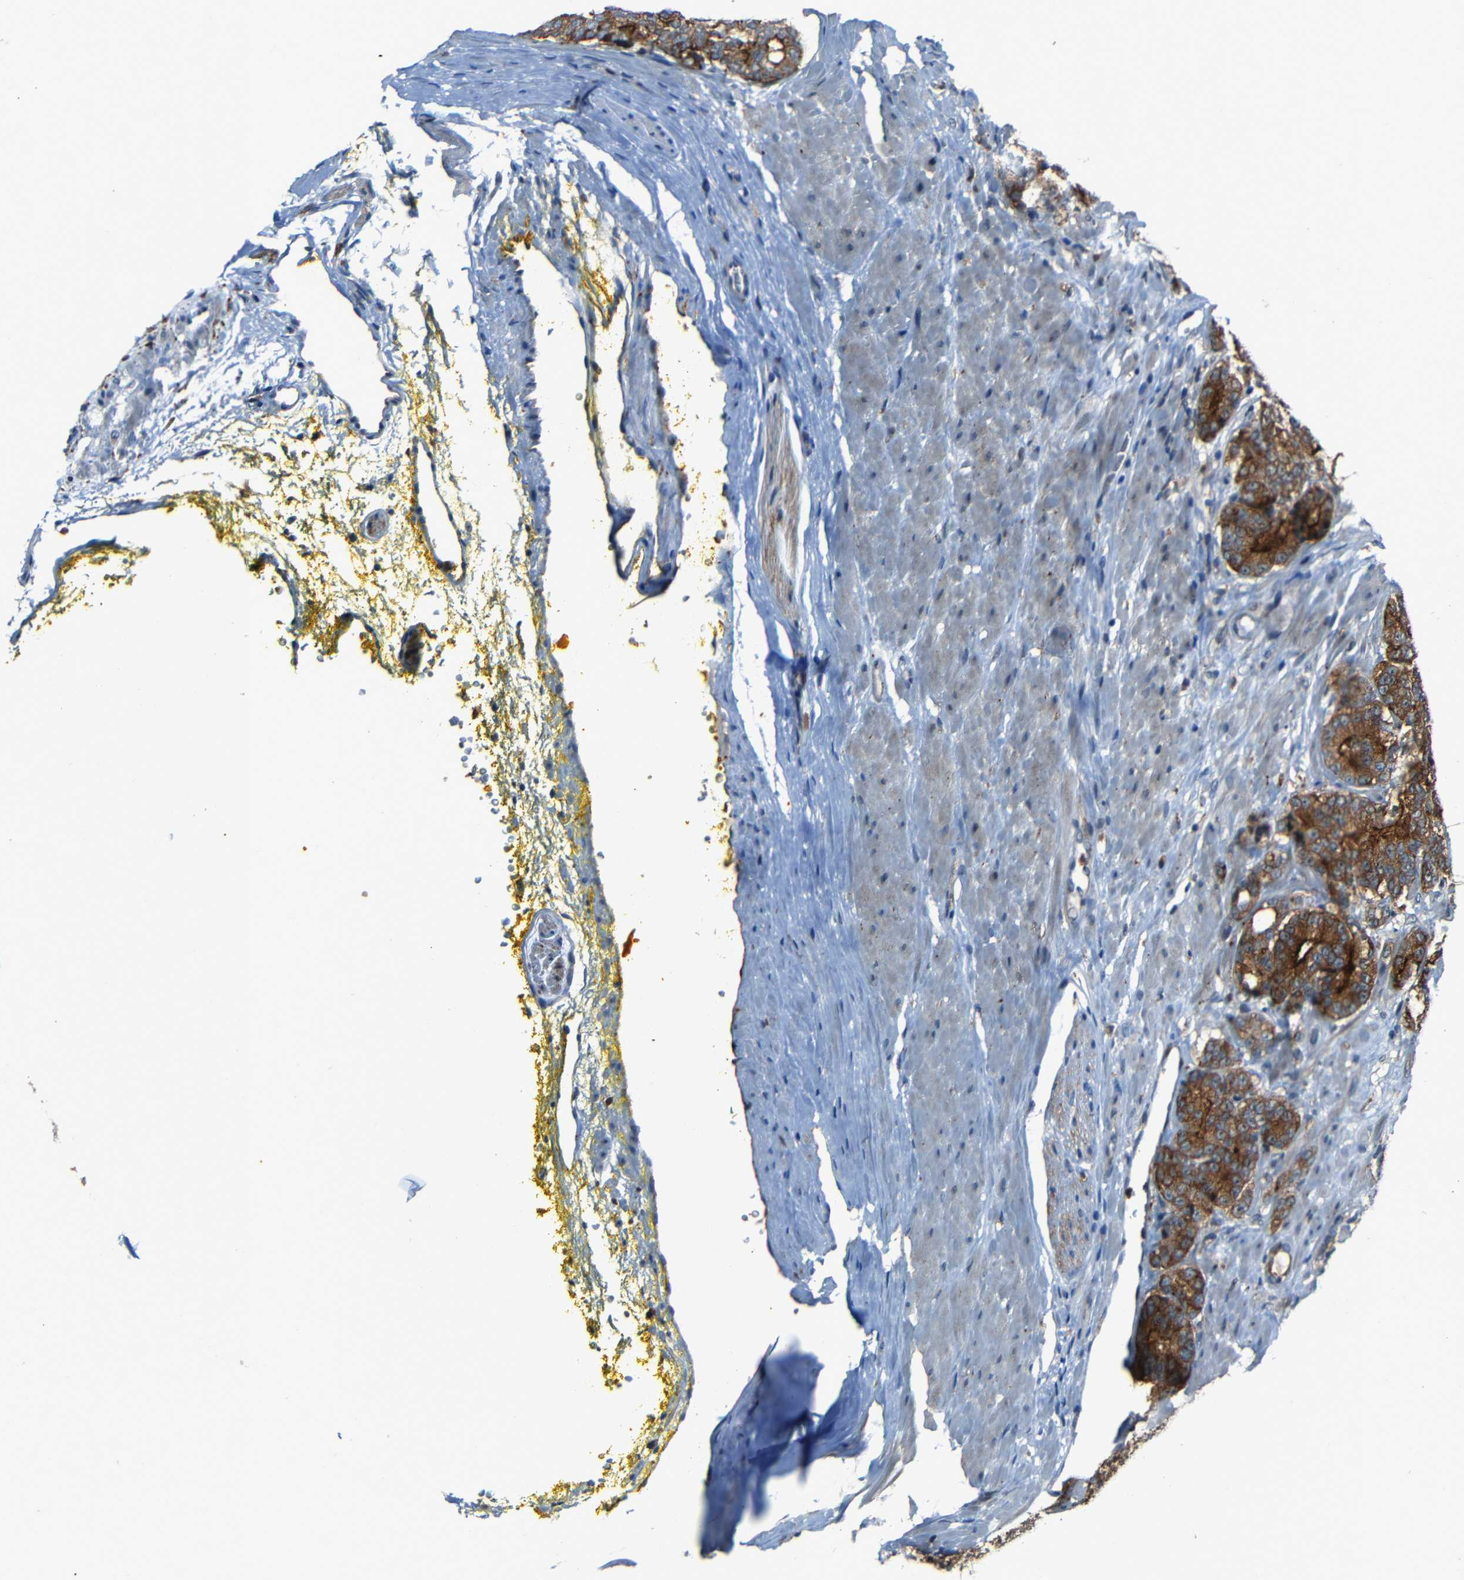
{"staining": {"intensity": "strong", "quantity": ">75%", "location": "cytoplasmic/membranous"}, "tissue": "prostate cancer", "cell_type": "Tumor cells", "image_type": "cancer", "snomed": [{"axis": "morphology", "description": "Adenocarcinoma, High grade"}, {"axis": "topography", "description": "Prostate"}], "caption": "The photomicrograph displays immunohistochemical staining of prostate cancer (high-grade adenocarcinoma). There is strong cytoplasmic/membranous expression is present in about >75% of tumor cells.", "gene": "DNAJC5", "patient": {"sex": "male", "age": 61}}